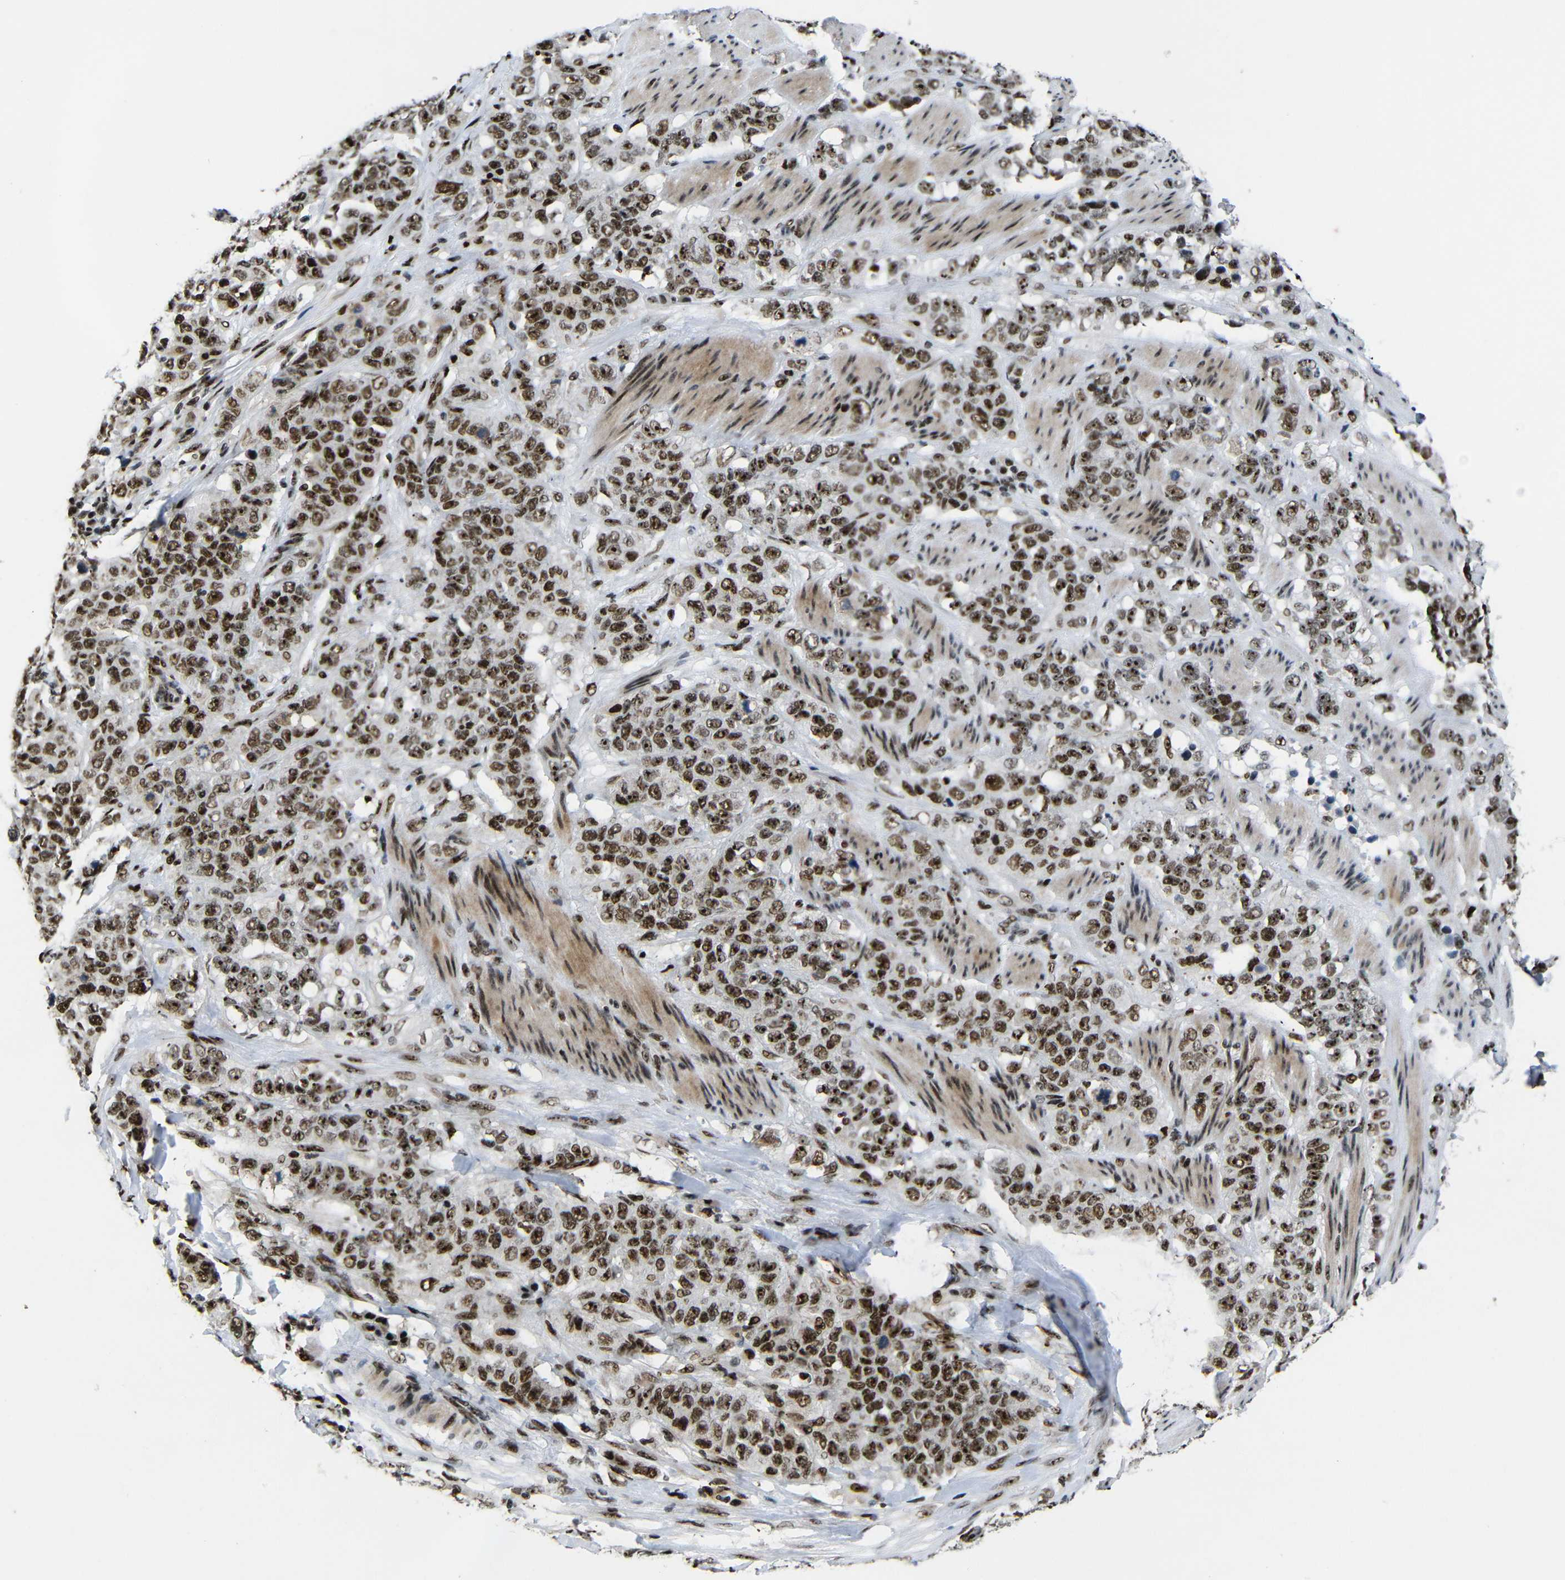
{"staining": {"intensity": "strong", "quantity": ">75%", "location": "nuclear"}, "tissue": "stomach cancer", "cell_type": "Tumor cells", "image_type": "cancer", "snomed": [{"axis": "morphology", "description": "Adenocarcinoma, NOS"}, {"axis": "topography", "description": "Stomach"}], "caption": "A brown stain highlights strong nuclear expression of a protein in human adenocarcinoma (stomach) tumor cells. Using DAB (brown) and hematoxylin (blue) stains, captured at high magnification using brightfield microscopy.", "gene": "SETDB2", "patient": {"sex": "male", "age": 48}}